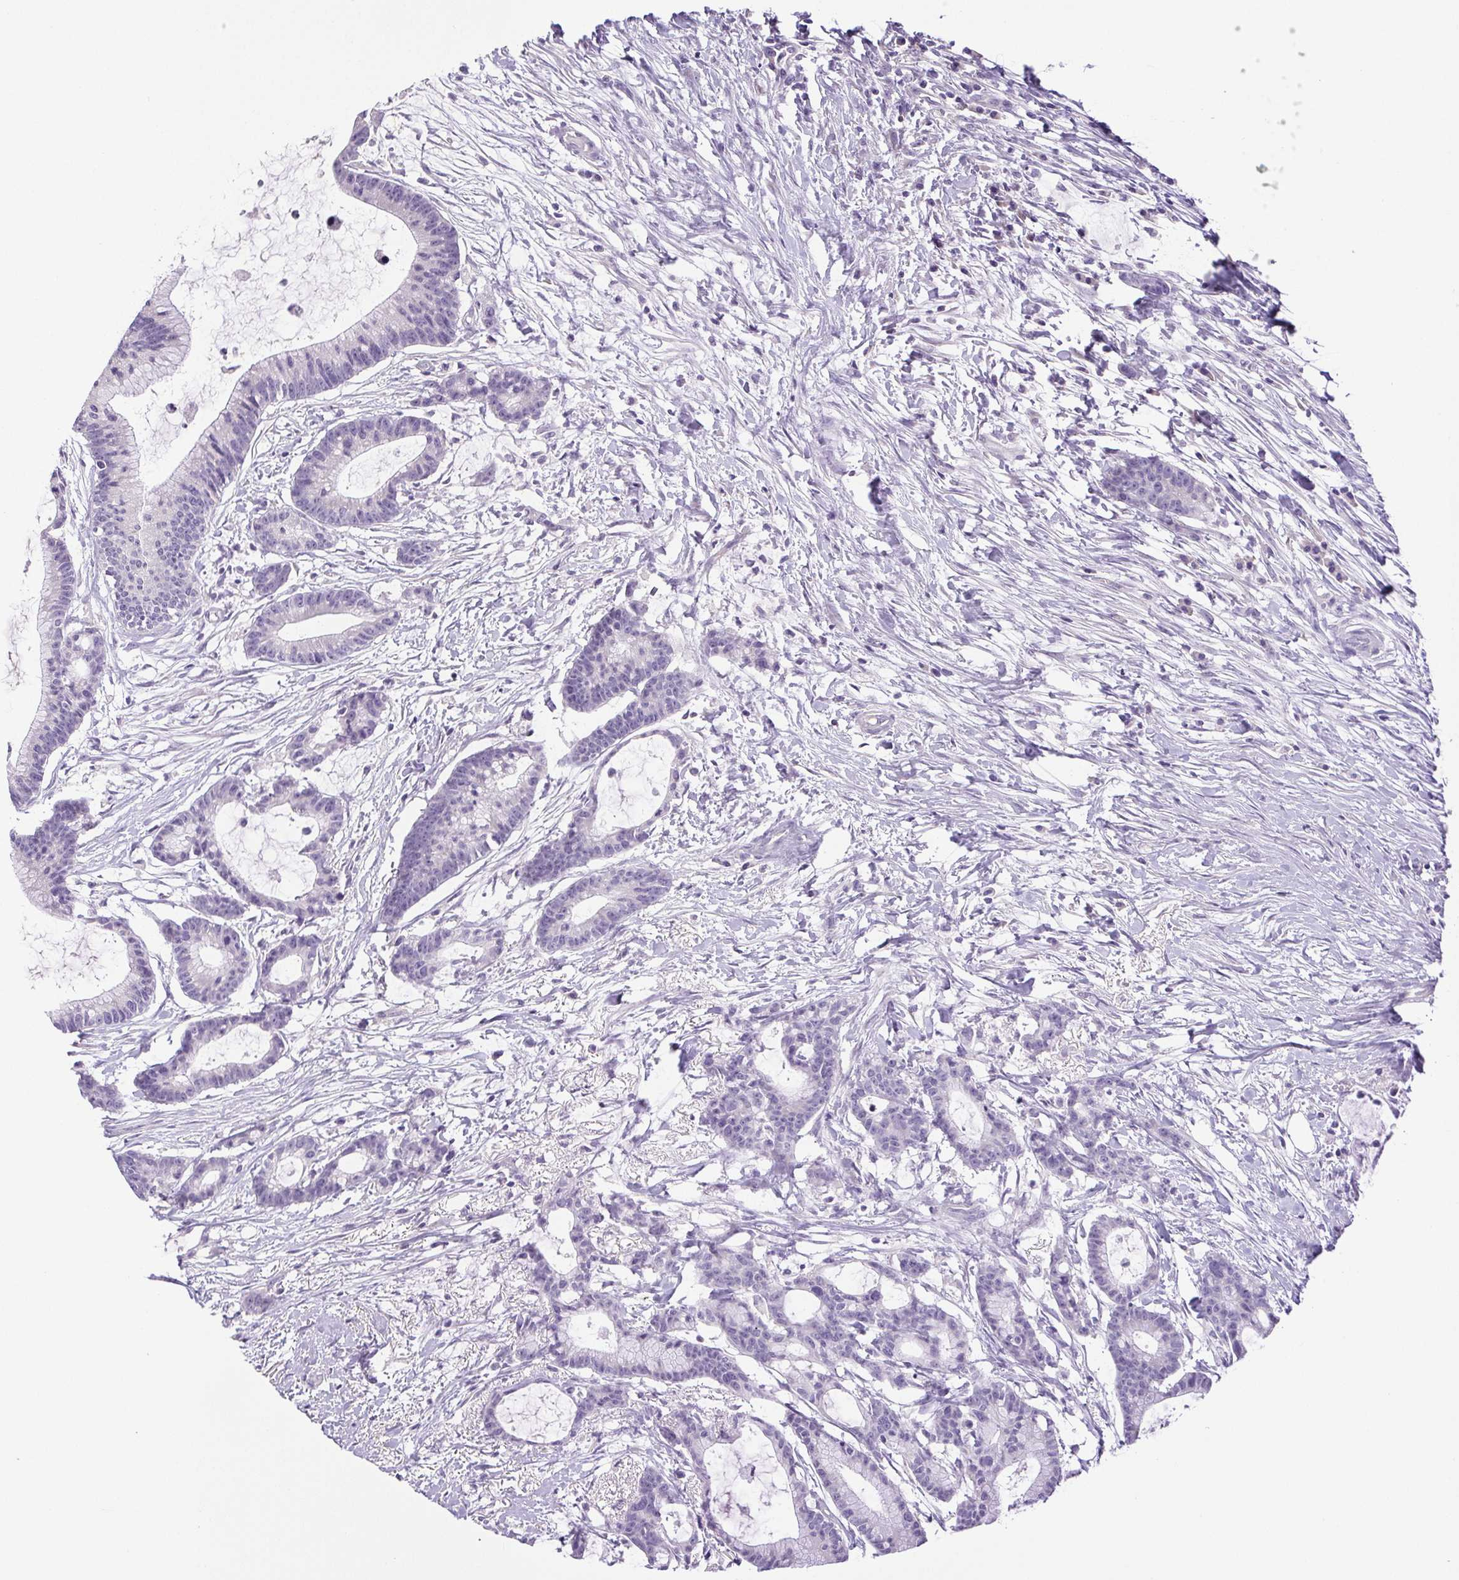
{"staining": {"intensity": "negative", "quantity": "none", "location": "none"}, "tissue": "colorectal cancer", "cell_type": "Tumor cells", "image_type": "cancer", "snomed": [{"axis": "morphology", "description": "Adenocarcinoma, NOS"}, {"axis": "topography", "description": "Colon"}], "caption": "DAB immunohistochemical staining of human adenocarcinoma (colorectal) displays no significant staining in tumor cells.", "gene": "PAPPA2", "patient": {"sex": "female", "age": 78}}